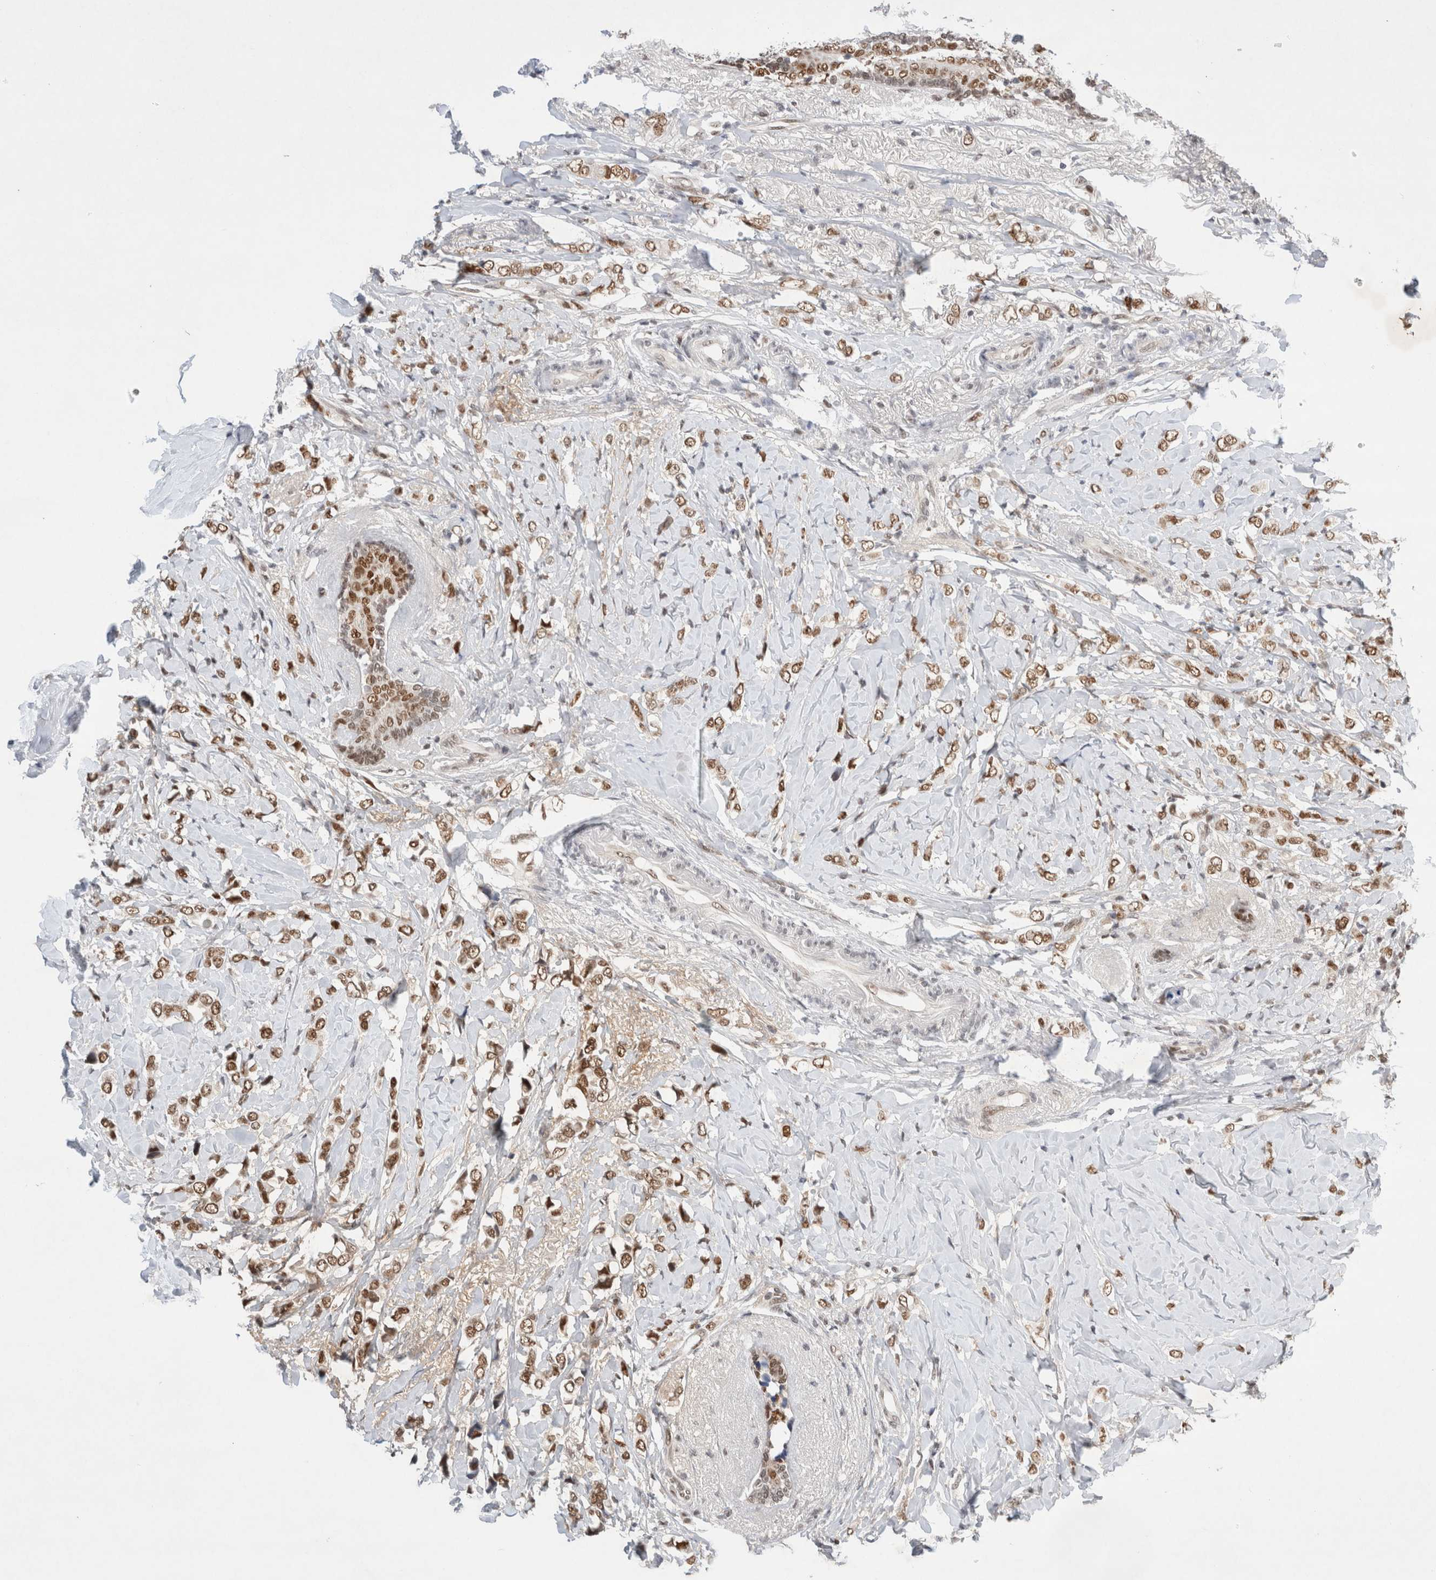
{"staining": {"intensity": "moderate", "quantity": ">75%", "location": "nuclear"}, "tissue": "breast cancer", "cell_type": "Tumor cells", "image_type": "cancer", "snomed": [{"axis": "morphology", "description": "Normal tissue, NOS"}, {"axis": "morphology", "description": "Lobular carcinoma"}, {"axis": "topography", "description": "Breast"}], "caption": "Immunohistochemical staining of breast cancer (lobular carcinoma) reveals medium levels of moderate nuclear expression in approximately >75% of tumor cells. (IHC, brightfield microscopy, high magnification).", "gene": "GTF2I", "patient": {"sex": "female", "age": 47}}